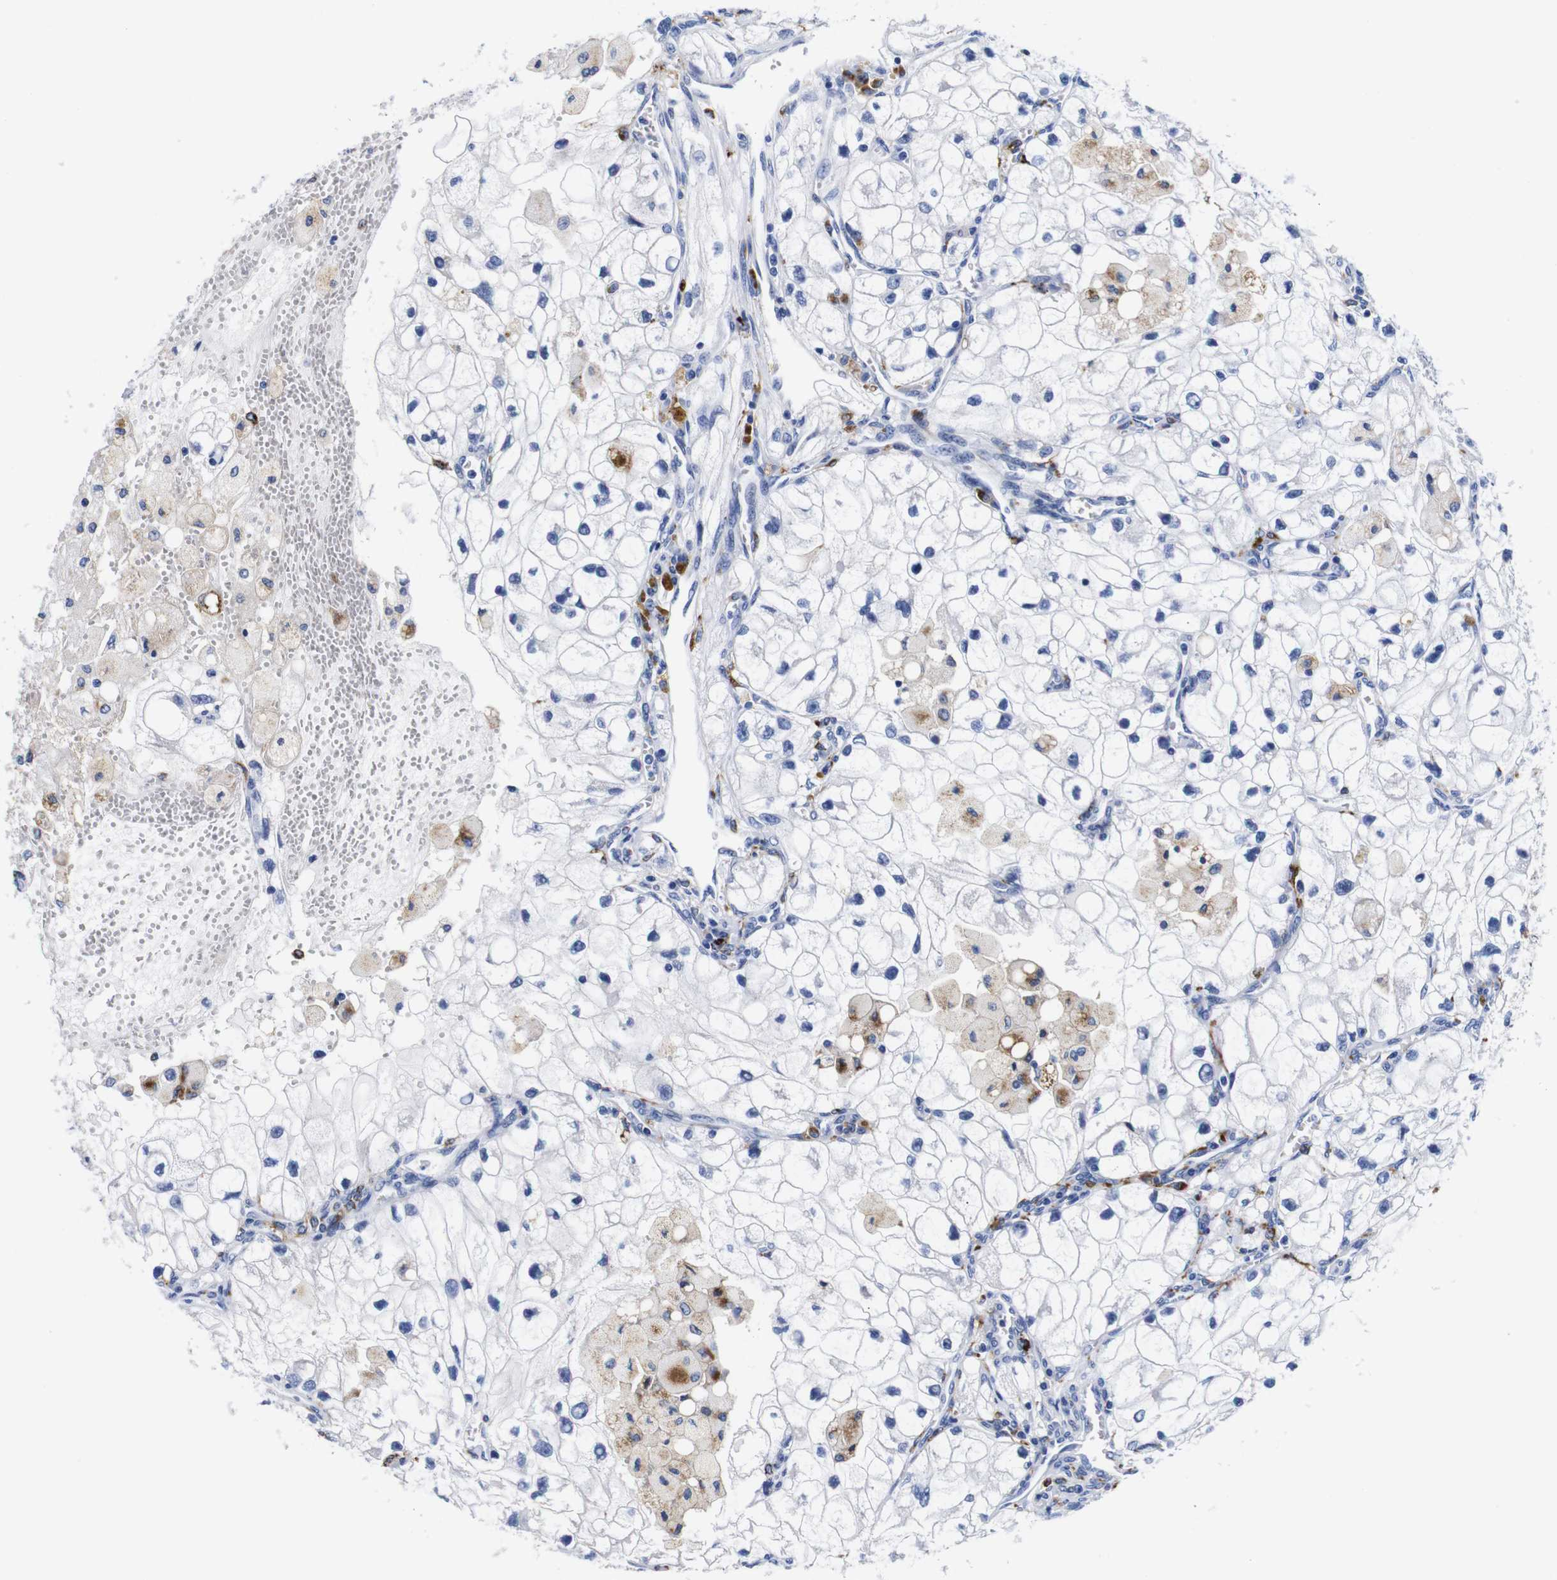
{"staining": {"intensity": "negative", "quantity": "none", "location": "none"}, "tissue": "renal cancer", "cell_type": "Tumor cells", "image_type": "cancer", "snomed": [{"axis": "morphology", "description": "Adenocarcinoma, NOS"}, {"axis": "topography", "description": "Kidney"}], "caption": "Image shows no protein positivity in tumor cells of renal cancer (adenocarcinoma) tissue. (DAB (3,3'-diaminobenzidine) immunohistochemistry (IHC), high magnification).", "gene": "HLA-DMB", "patient": {"sex": "female", "age": 70}}